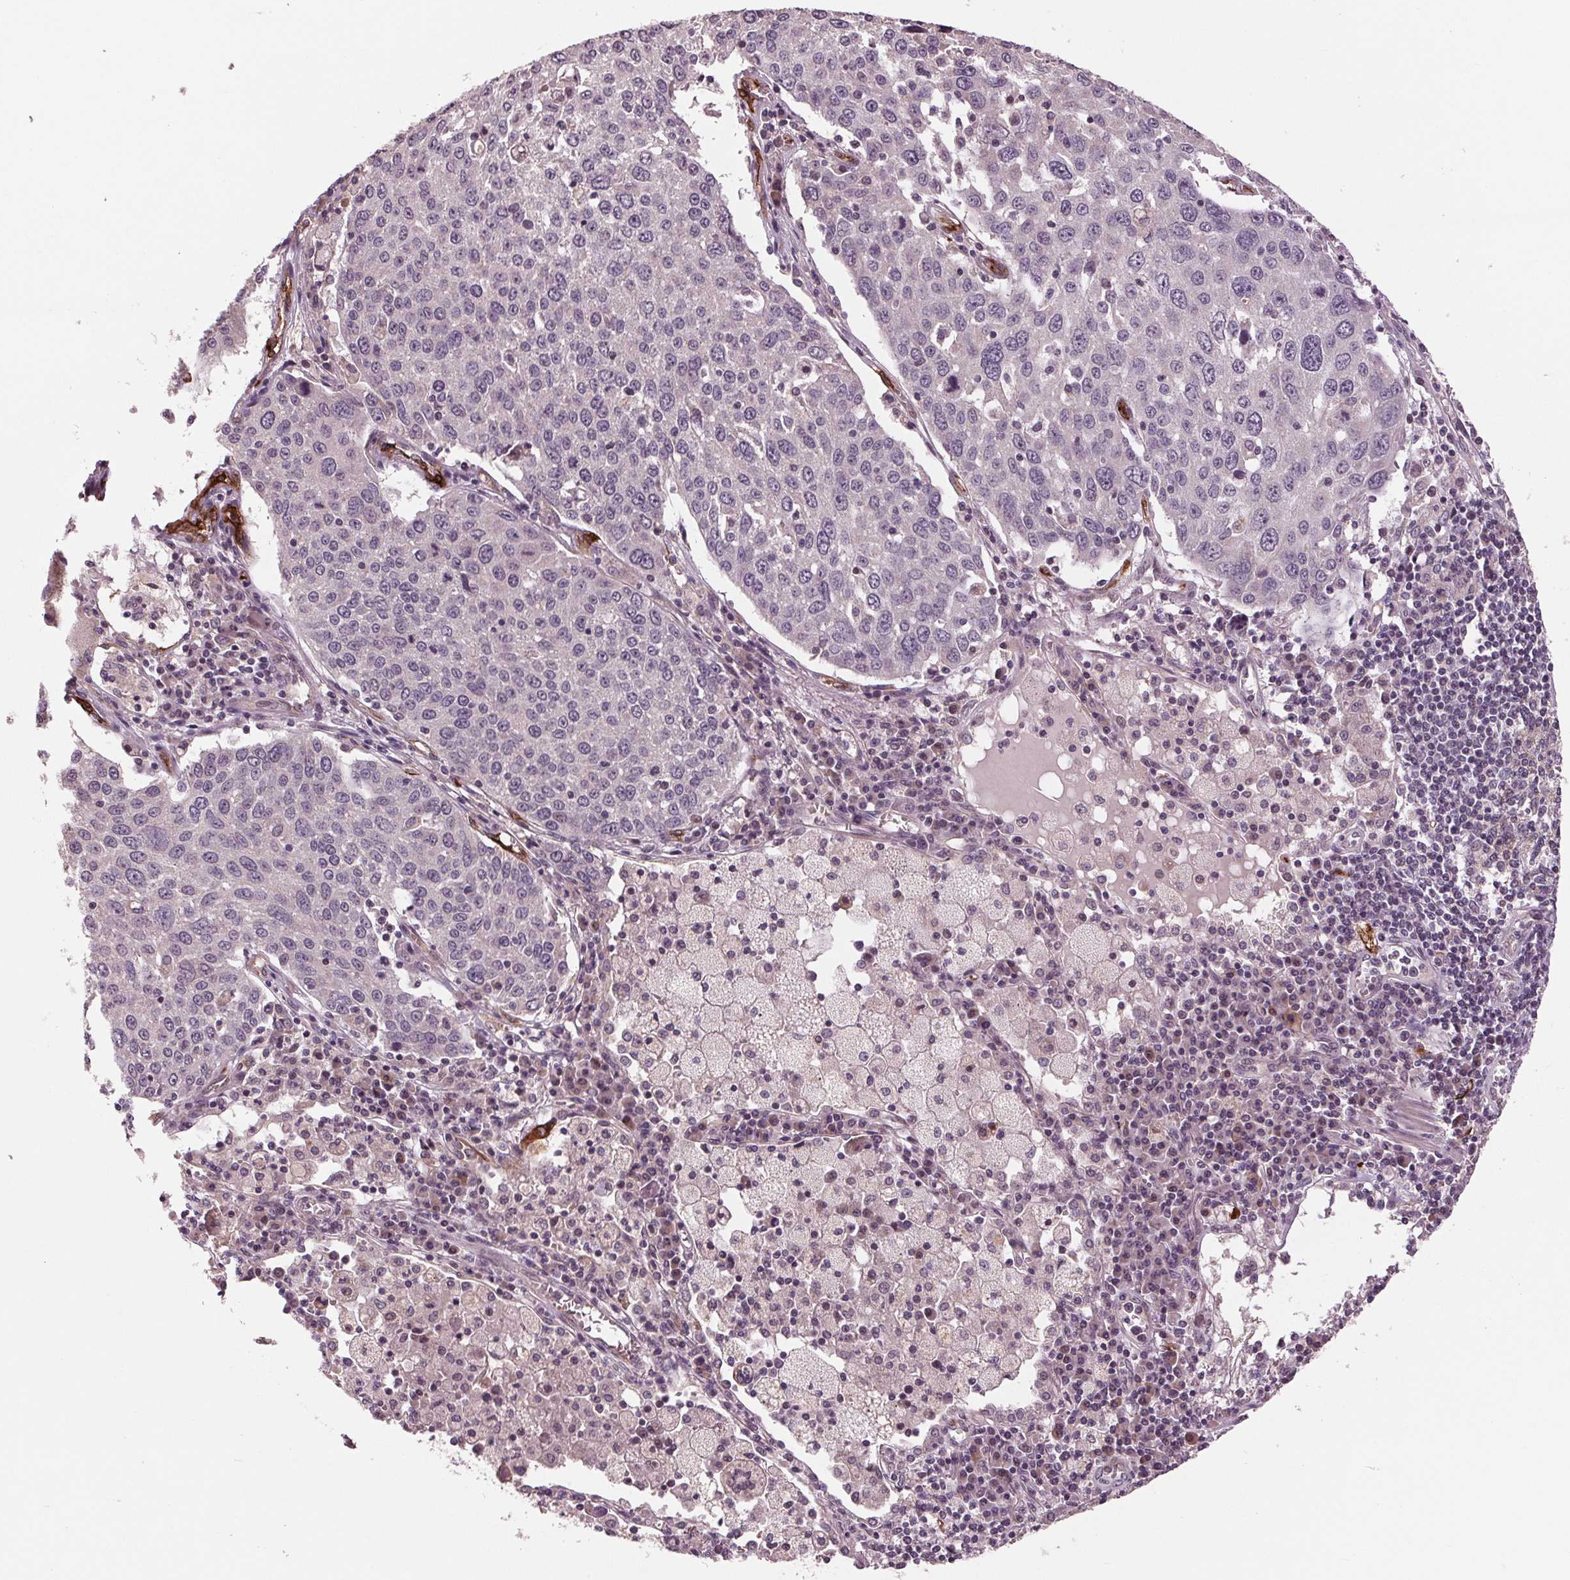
{"staining": {"intensity": "negative", "quantity": "none", "location": "none"}, "tissue": "lung cancer", "cell_type": "Tumor cells", "image_type": "cancer", "snomed": [{"axis": "morphology", "description": "Squamous cell carcinoma, NOS"}, {"axis": "topography", "description": "Lung"}], "caption": "Lung cancer (squamous cell carcinoma) was stained to show a protein in brown. There is no significant staining in tumor cells.", "gene": "MAPK8", "patient": {"sex": "male", "age": 65}}